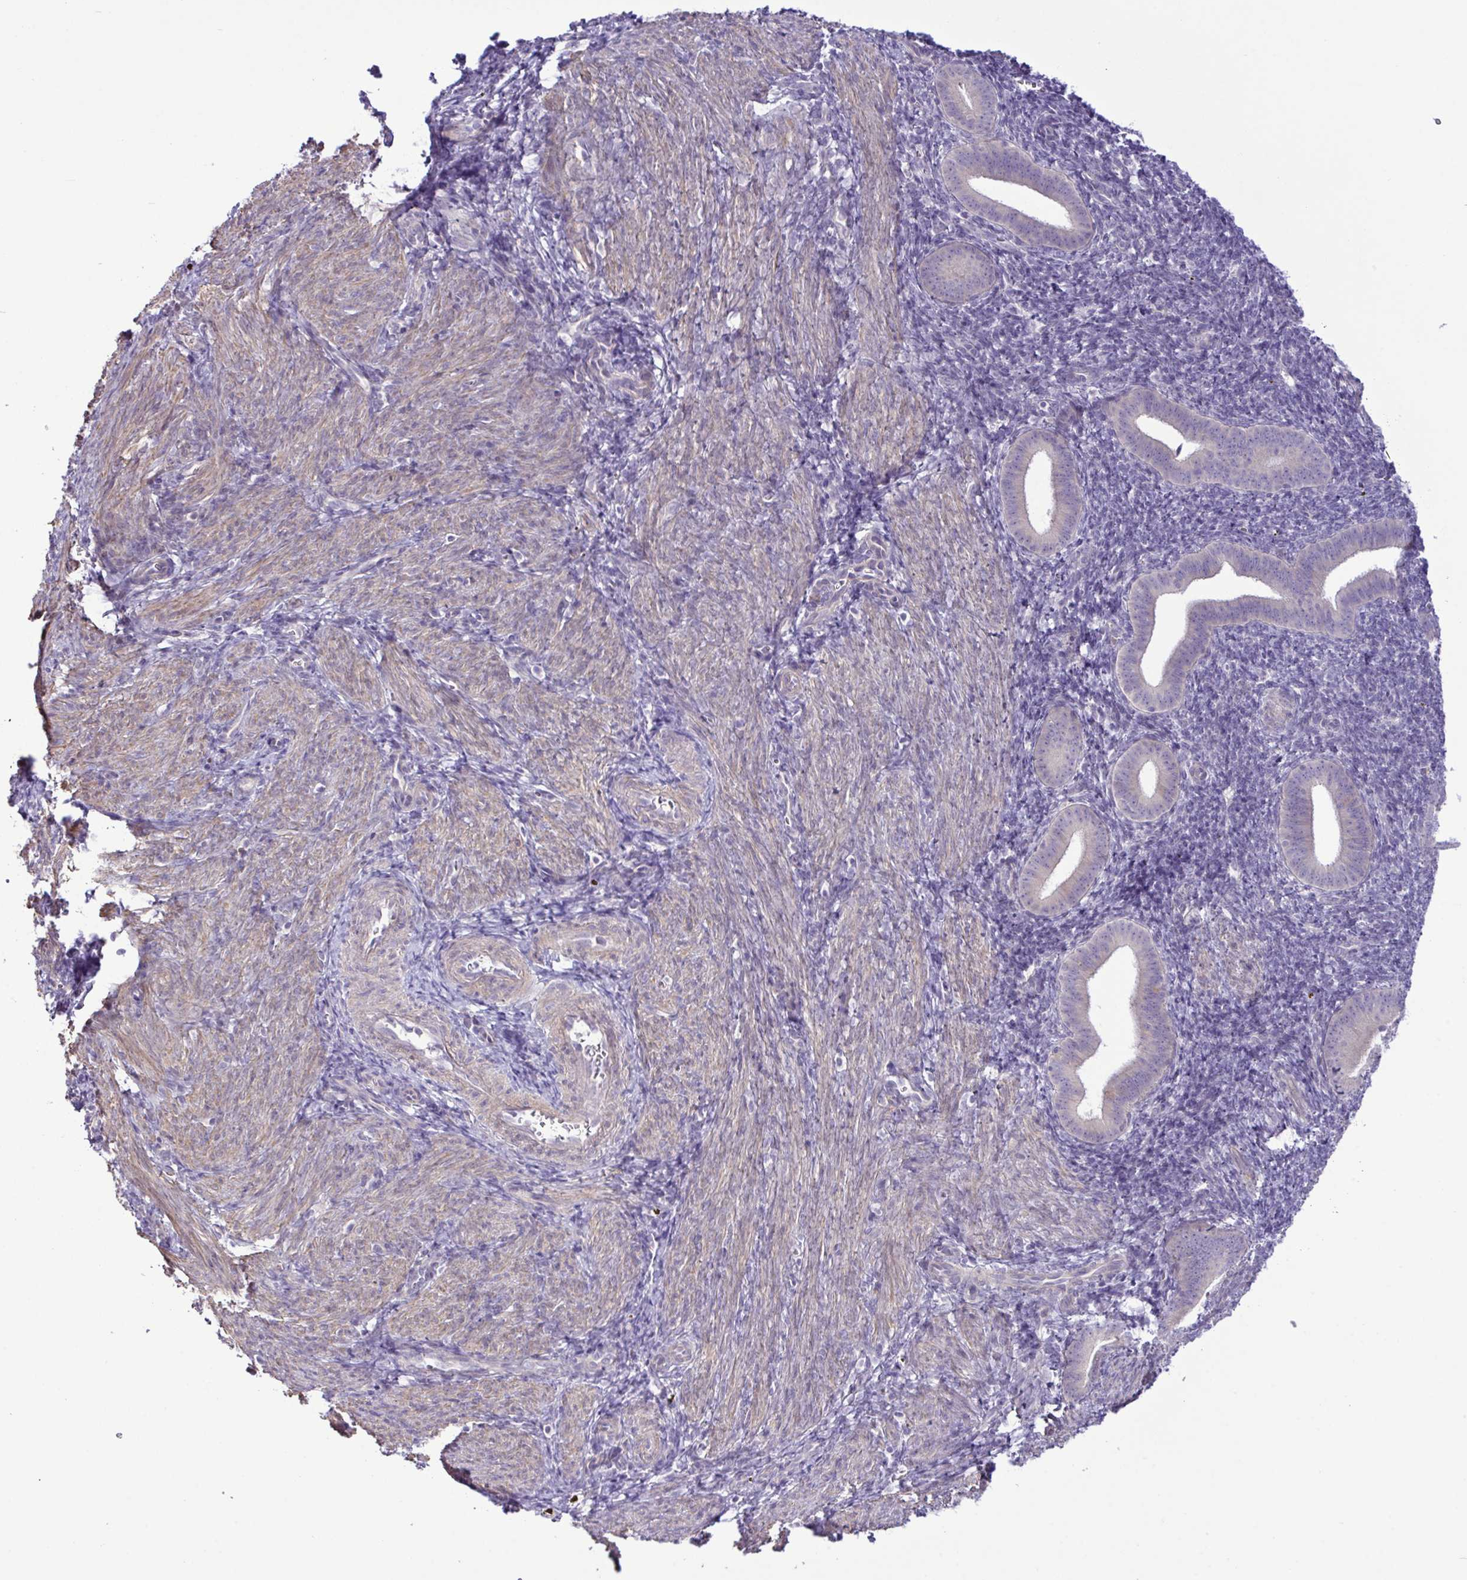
{"staining": {"intensity": "negative", "quantity": "none", "location": "none"}, "tissue": "endometrium", "cell_type": "Cells in endometrial stroma", "image_type": "normal", "snomed": [{"axis": "morphology", "description": "Normal tissue, NOS"}, {"axis": "topography", "description": "Endometrium"}], "caption": "Immunohistochemistry (IHC) micrograph of benign endometrium: human endometrium stained with DAB demonstrates no significant protein expression in cells in endometrial stroma.", "gene": "SYNPO2L", "patient": {"sex": "female", "age": 25}}